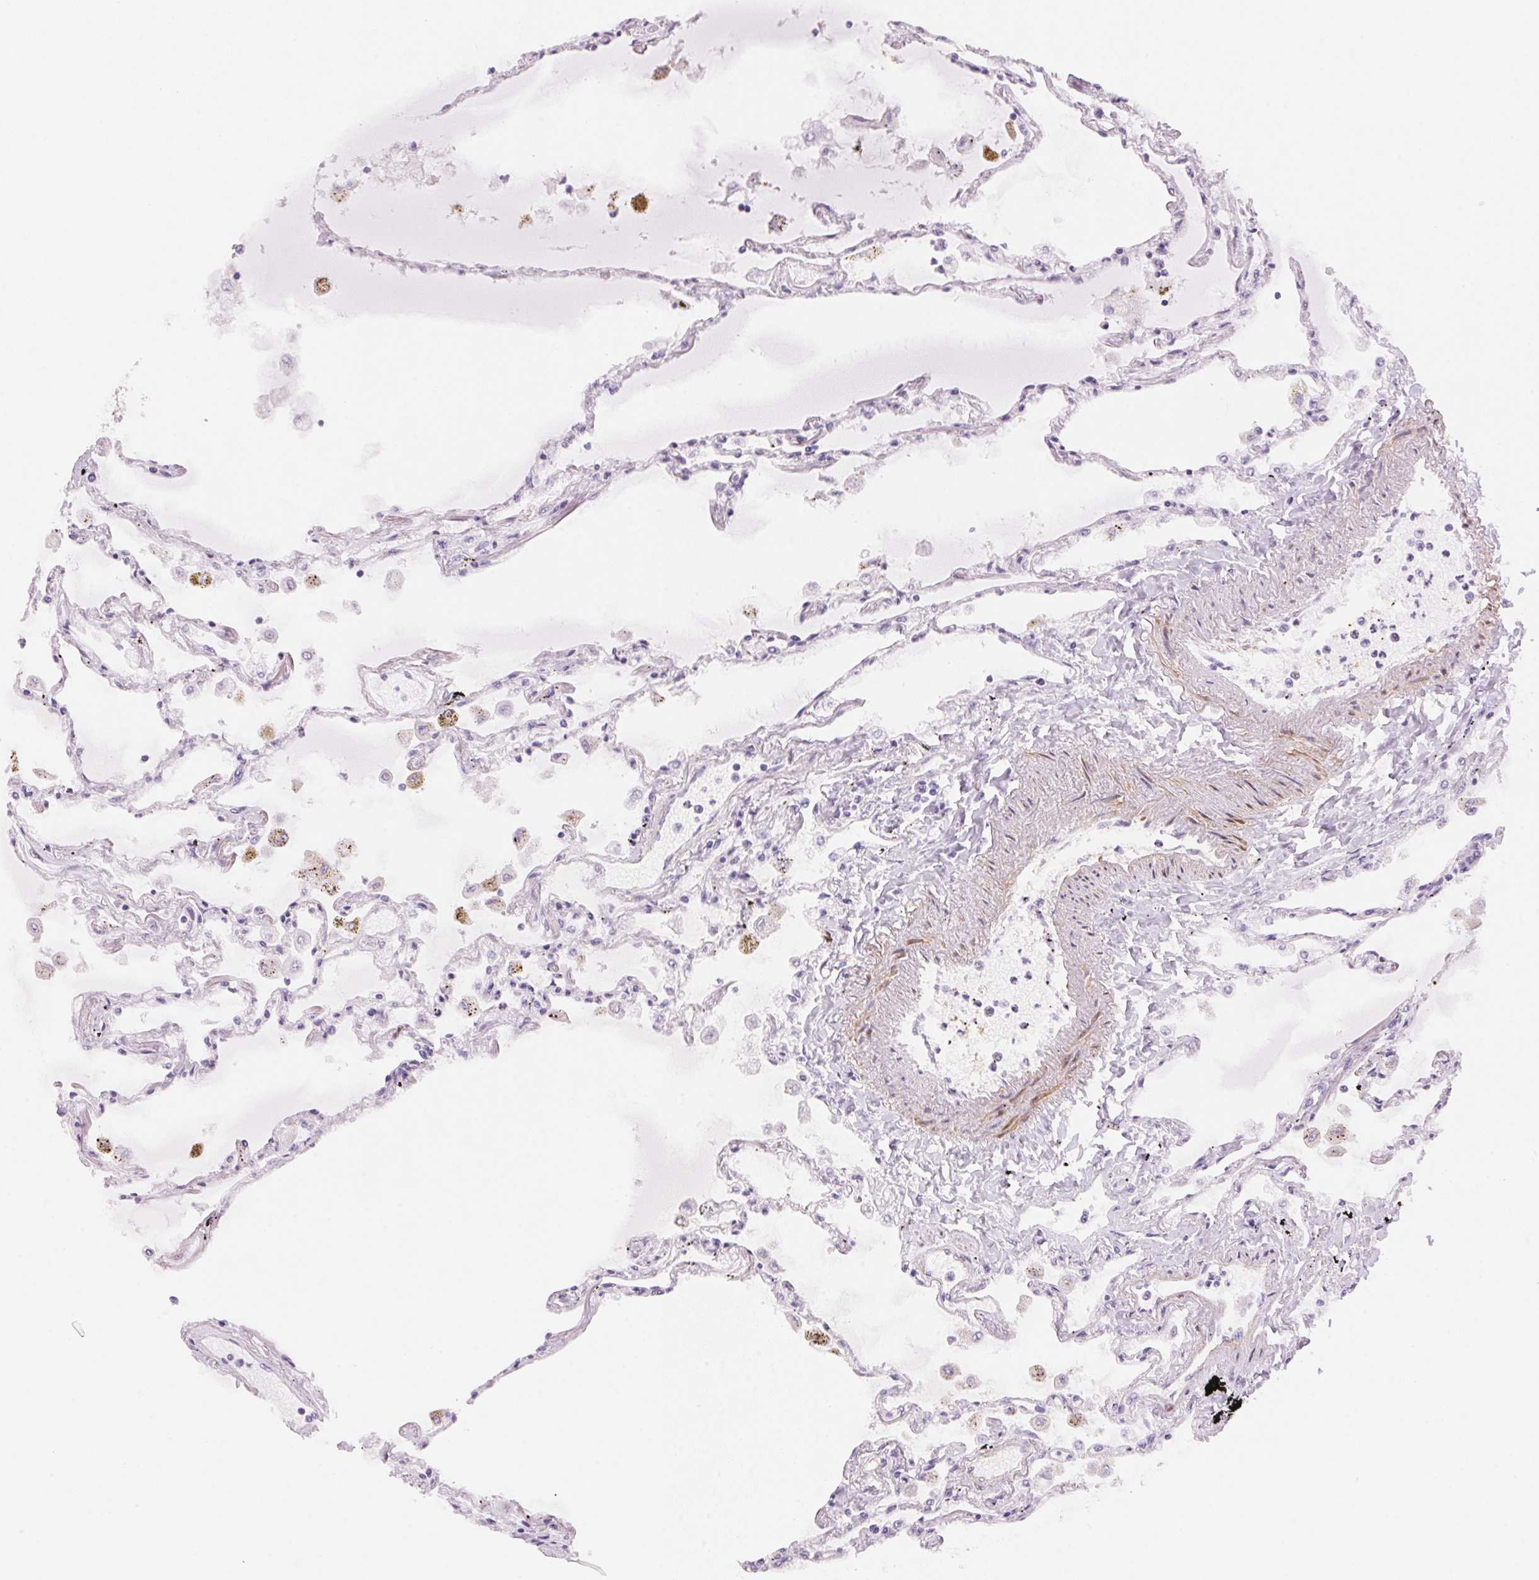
{"staining": {"intensity": "negative", "quantity": "none", "location": "none"}, "tissue": "lung", "cell_type": "Alveolar cells", "image_type": "normal", "snomed": [{"axis": "morphology", "description": "Normal tissue, NOS"}, {"axis": "morphology", "description": "Adenocarcinoma, NOS"}, {"axis": "topography", "description": "Cartilage tissue"}, {"axis": "topography", "description": "Lung"}], "caption": "Histopathology image shows no significant protein positivity in alveolar cells of normal lung.", "gene": "SMTN", "patient": {"sex": "female", "age": 67}}